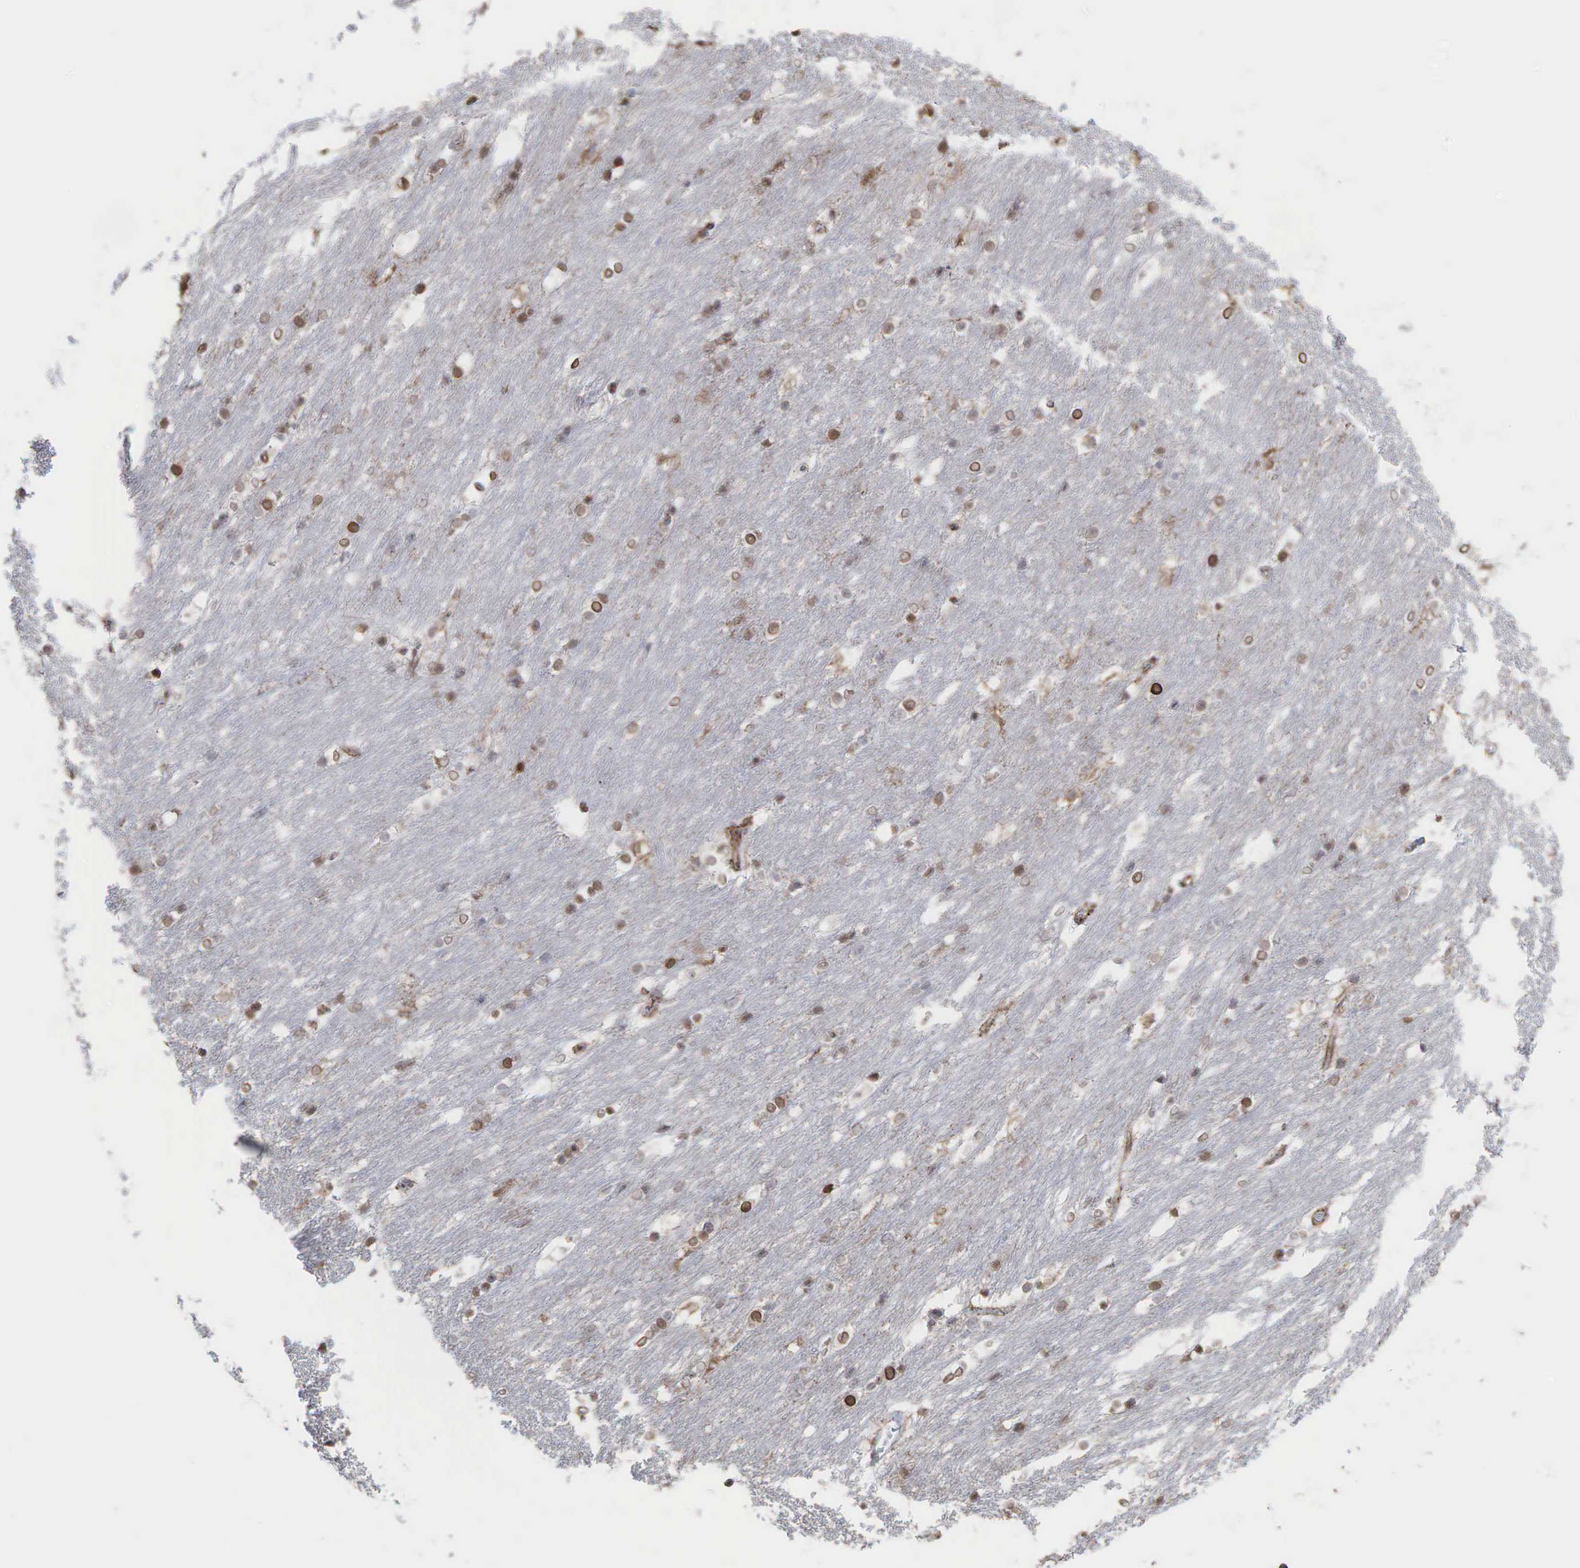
{"staining": {"intensity": "weak", "quantity": "25%-75%", "location": "cytoplasmic/membranous,nuclear"}, "tissue": "caudate", "cell_type": "Glial cells", "image_type": "normal", "snomed": [{"axis": "morphology", "description": "Normal tissue, NOS"}, {"axis": "topography", "description": "Lateral ventricle wall"}], "caption": "This micrograph shows unremarkable caudate stained with immunohistochemistry (IHC) to label a protein in brown. The cytoplasmic/membranous,nuclear of glial cells show weak positivity for the protein. Nuclei are counter-stained blue.", "gene": "GPRASP1", "patient": {"sex": "female", "age": 19}}